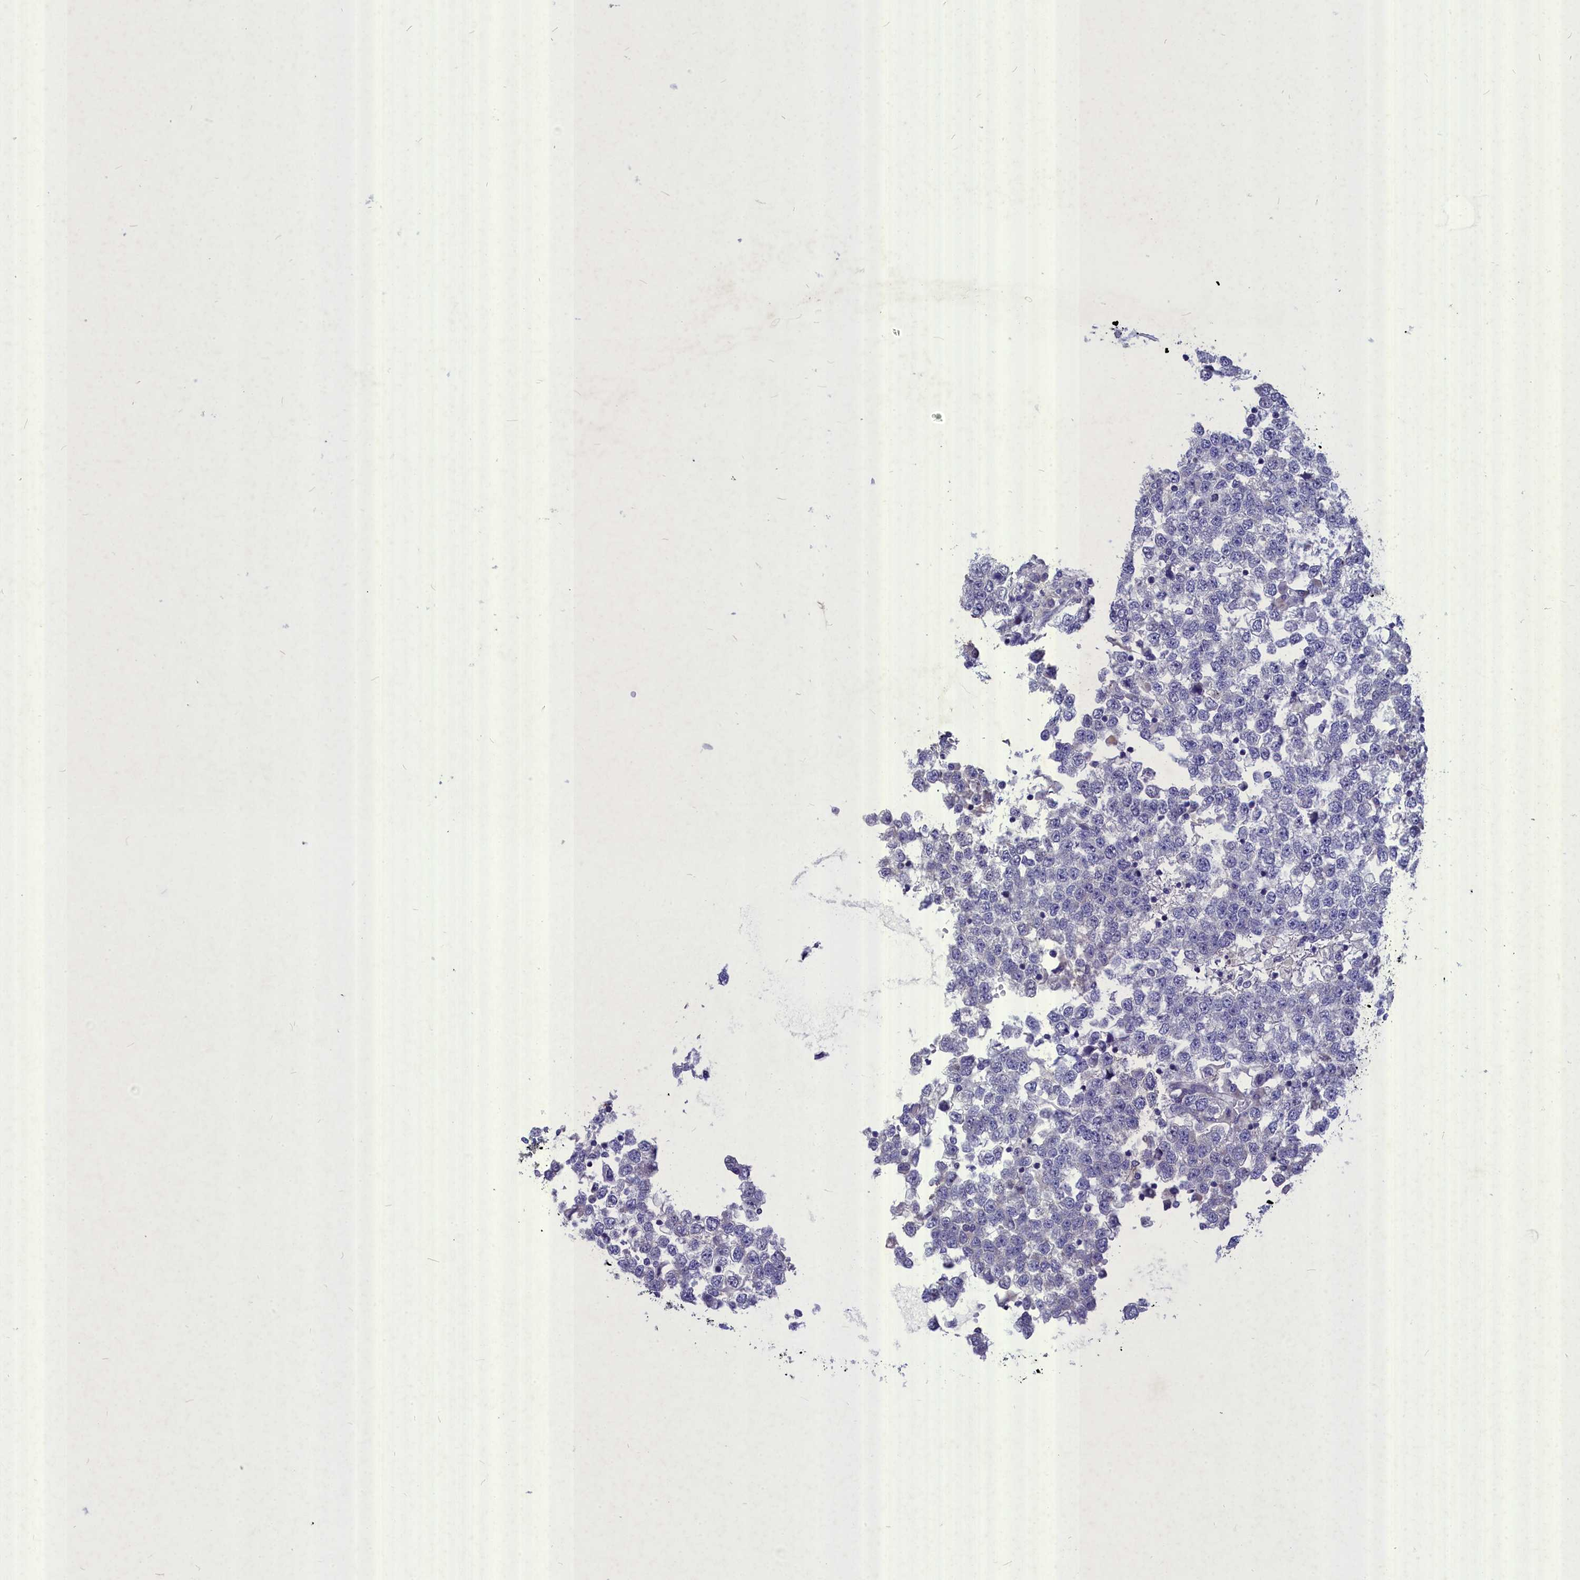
{"staining": {"intensity": "negative", "quantity": "none", "location": "none"}, "tissue": "testis cancer", "cell_type": "Tumor cells", "image_type": "cancer", "snomed": [{"axis": "morphology", "description": "Seminoma, NOS"}, {"axis": "topography", "description": "Testis"}], "caption": "Immunohistochemistry (IHC) micrograph of human seminoma (testis) stained for a protein (brown), which demonstrates no expression in tumor cells. (Immunohistochemistry, brightfield microscopy, high magnification).", "gene": "DEFB119", "patient": {"sex": "male", "age": 65}}